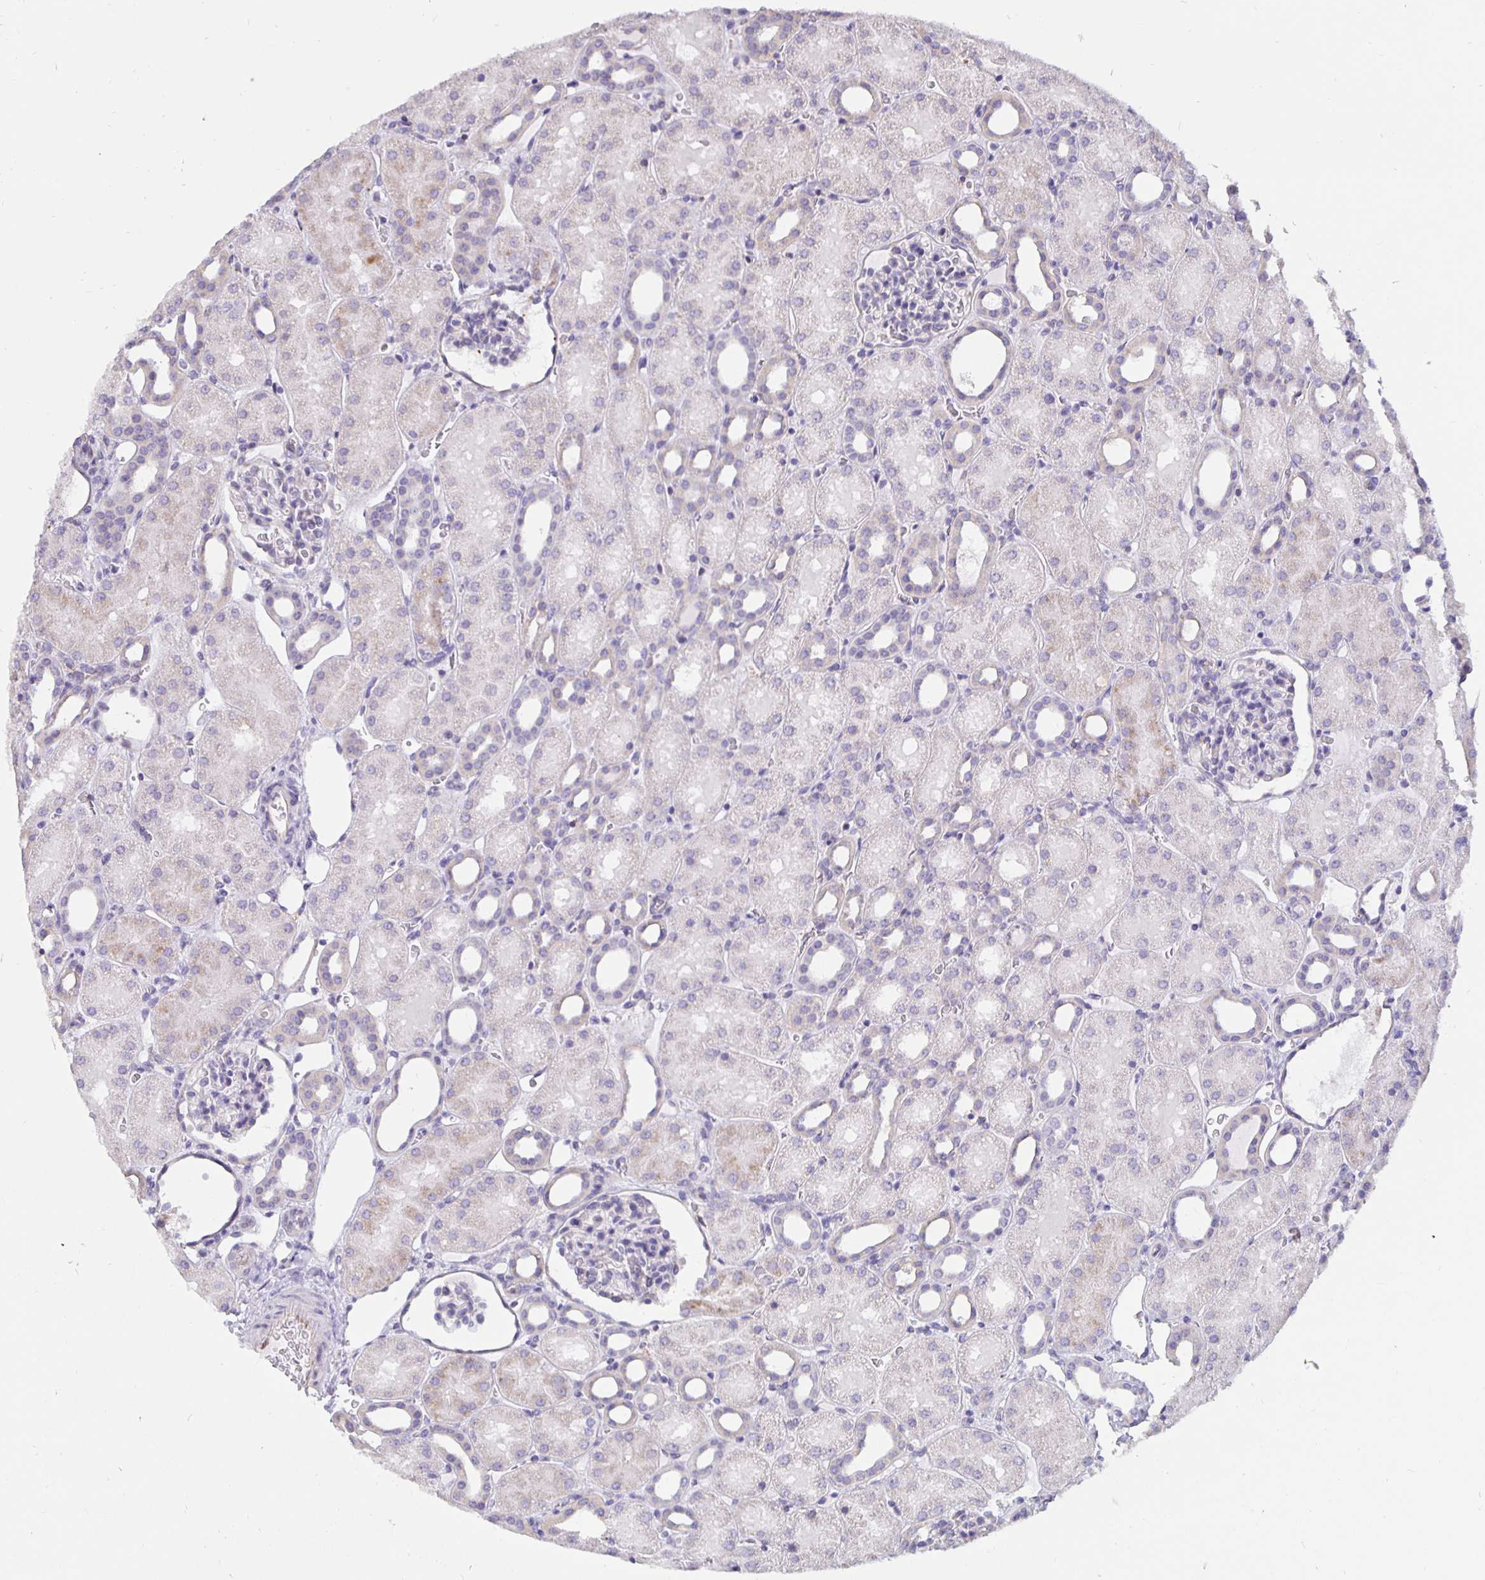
{"staining": {"intensity": "negative", "quantity": "none", "location": "none"}, "tissue": "kidney", "cell_type": "Cells in glomeruli", "image_type": "normal", "snomed": [{"axis": "morphology", "description": "Normal tissue, NOS"}, {"axis": "topography", "description": "Kidney"}], "caption": "The histopathology image demonstrates no staining of cells in glomeruli in normal kidney. (Brightfield microscopy of DAB immunohistochemistry (IHC) at high magnification).", "gene": "DNAI2", "patient": {"sex": "male", "age": 2}}